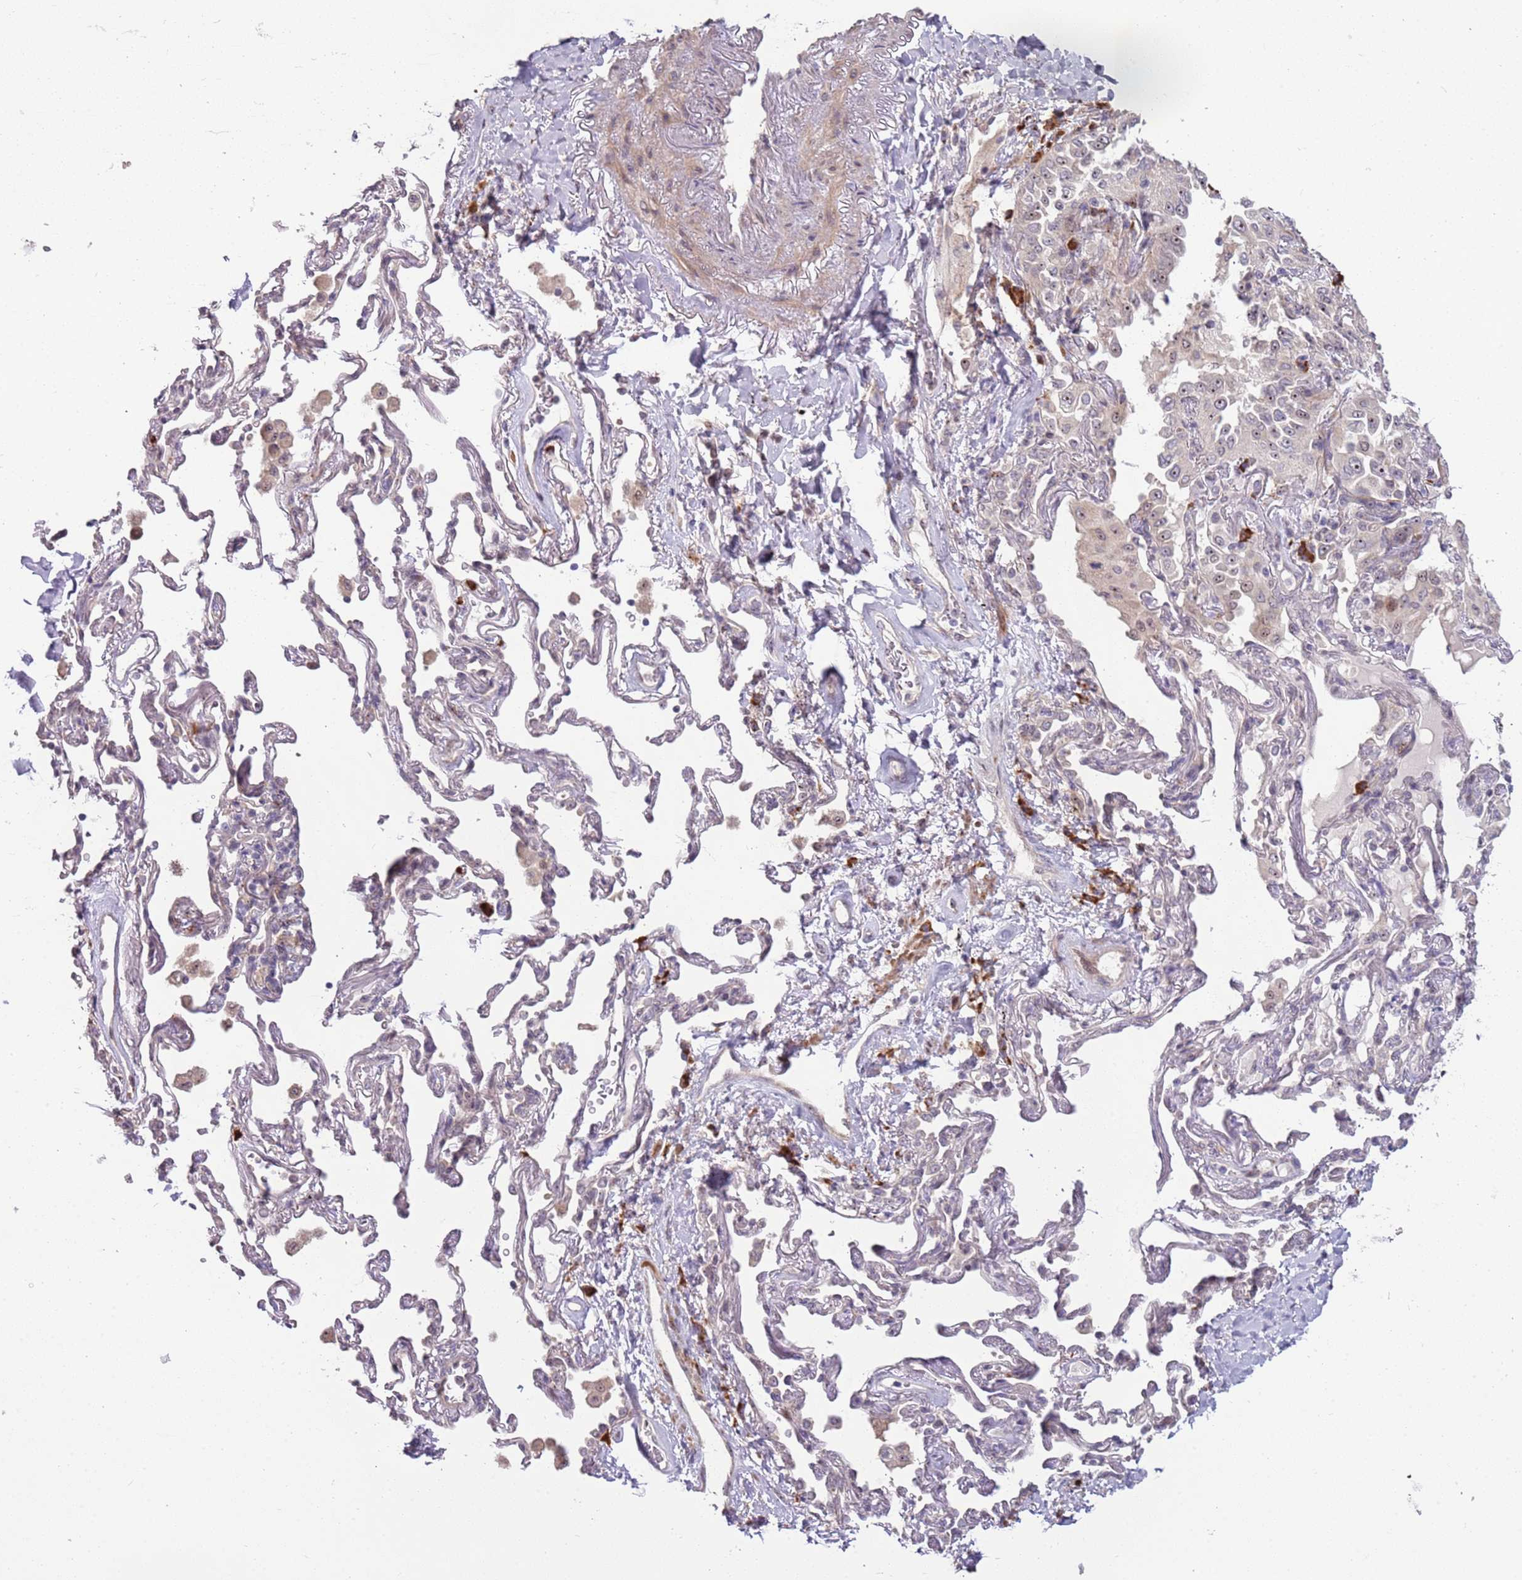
{"staining": {"intensity": "weak", "quantity": "25%-75%", "location": "nuclear"}, "tissue": "lung cancer", "cell_type": "Tumor cells", "image_type": "cancer", "snomed": [{"axis": "morphology", "description": "Adenocarcinoma, NOS"}, {"axis": "topography", "description": "Lung"}], "caption": "Brown immunohistochemical staining in human adenocarcinoma (lung) reveals weak nuclear positivity in approximately 25%-75% of tumor cells.", "gene": "UCMA", "patient": {"sex": "female", "age": 69}}